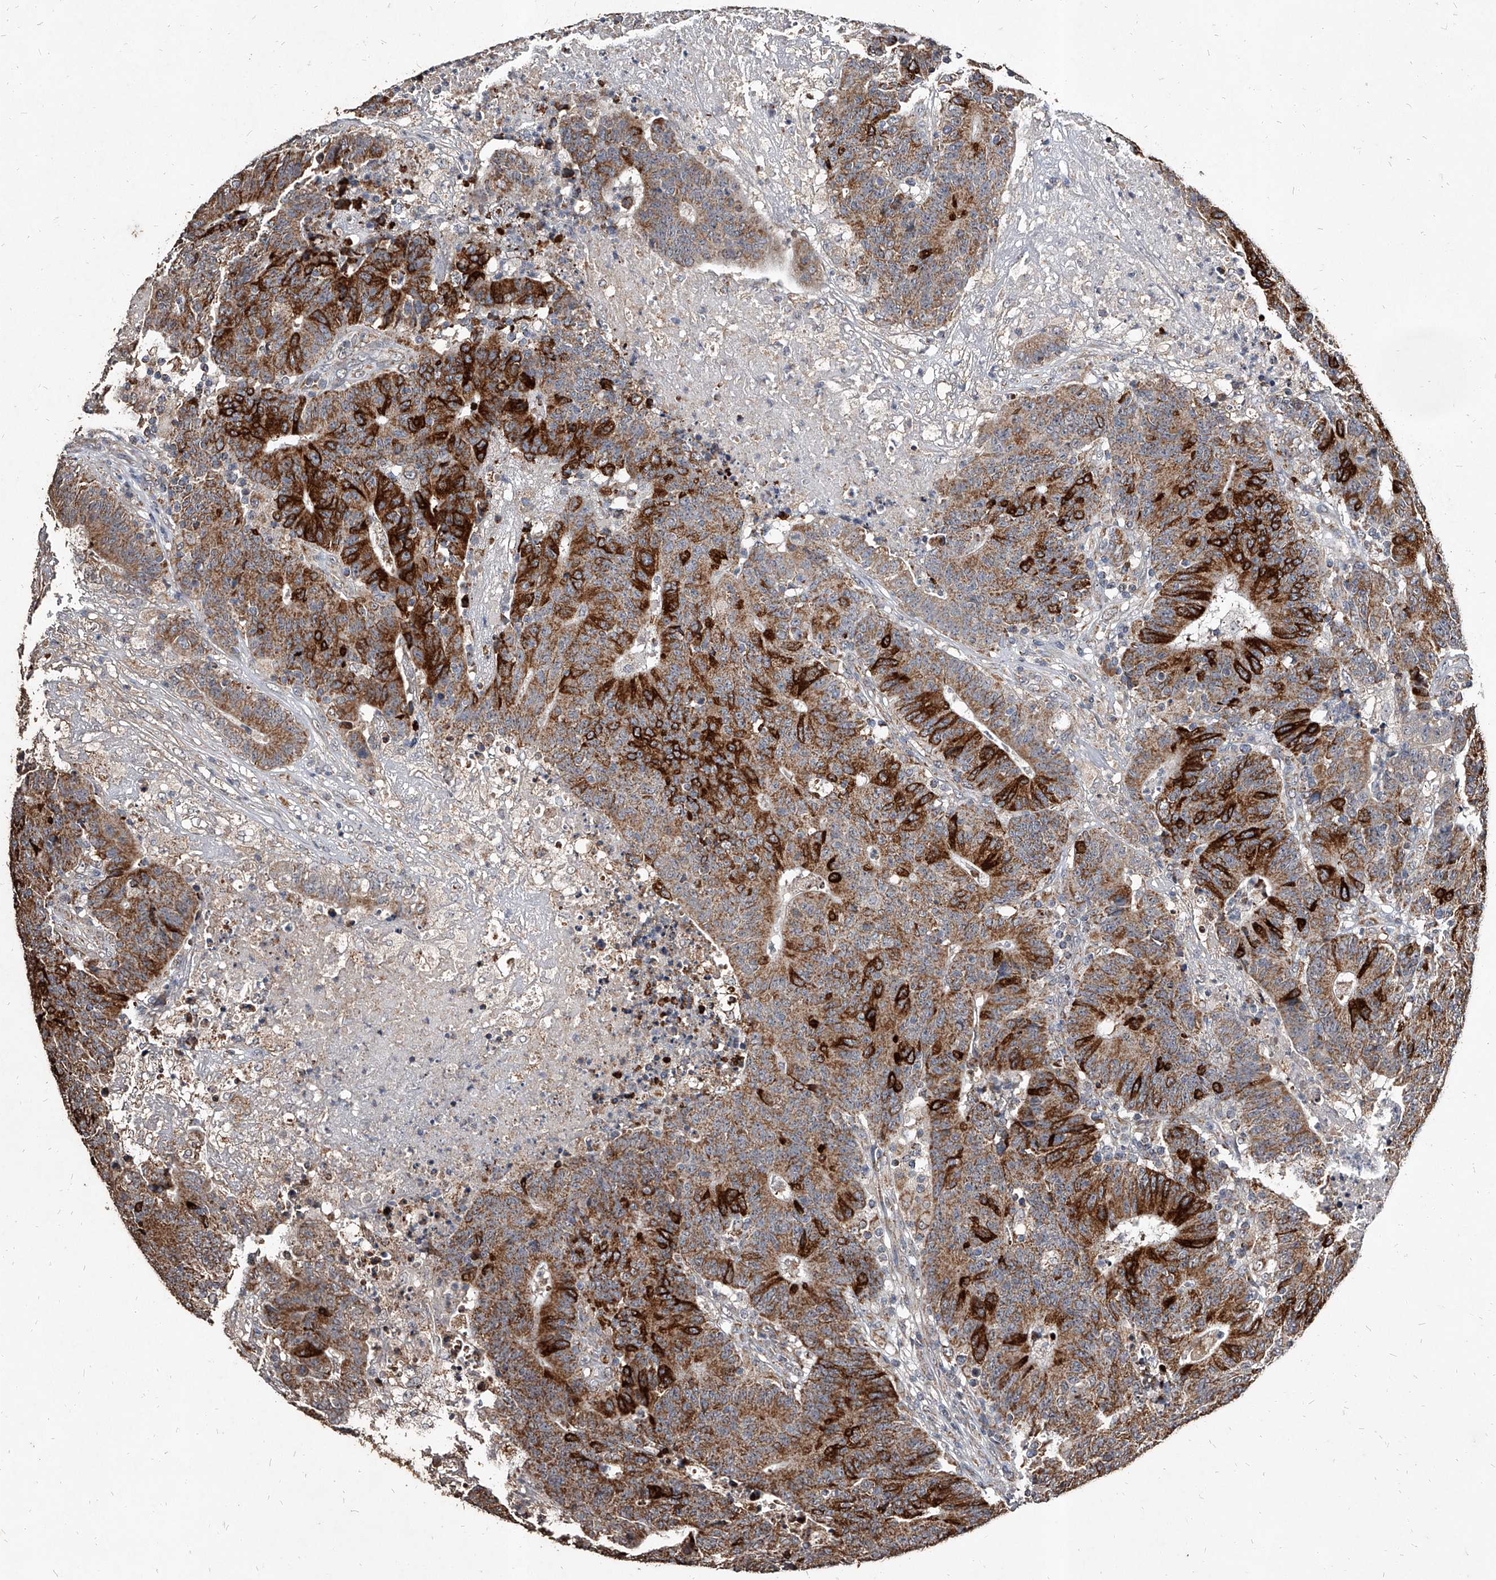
{"staining": {"intensity": "strong", "quantity": ">75%", "location": "cytoplasmic/membranous"}, "tissue": "colorectal cancer", "cell_type": "Tumor cells", "image_type": "cancer", "snomed": [{"axis": "morphology", "description": "Normal tissue, NOS"}, {"axis": "morphology", "description": "Adenocarcinoma, NOS"}, {"axis": "topography", "description": "Colon"}], "caption": "A photomicrograph of adenocarcinoma (colorectal) stained for a protein displays strong cytoplasmic/membranous brown staining in tumor cells. The staining is performed using DAB (3,3'-diaminobenzidine) brown chromogen to label protein expression. The nuclei are counter-stained blue using hematoxylin.", "gene": "GPR183", "patient": {"sex": "female", "age": 75}}